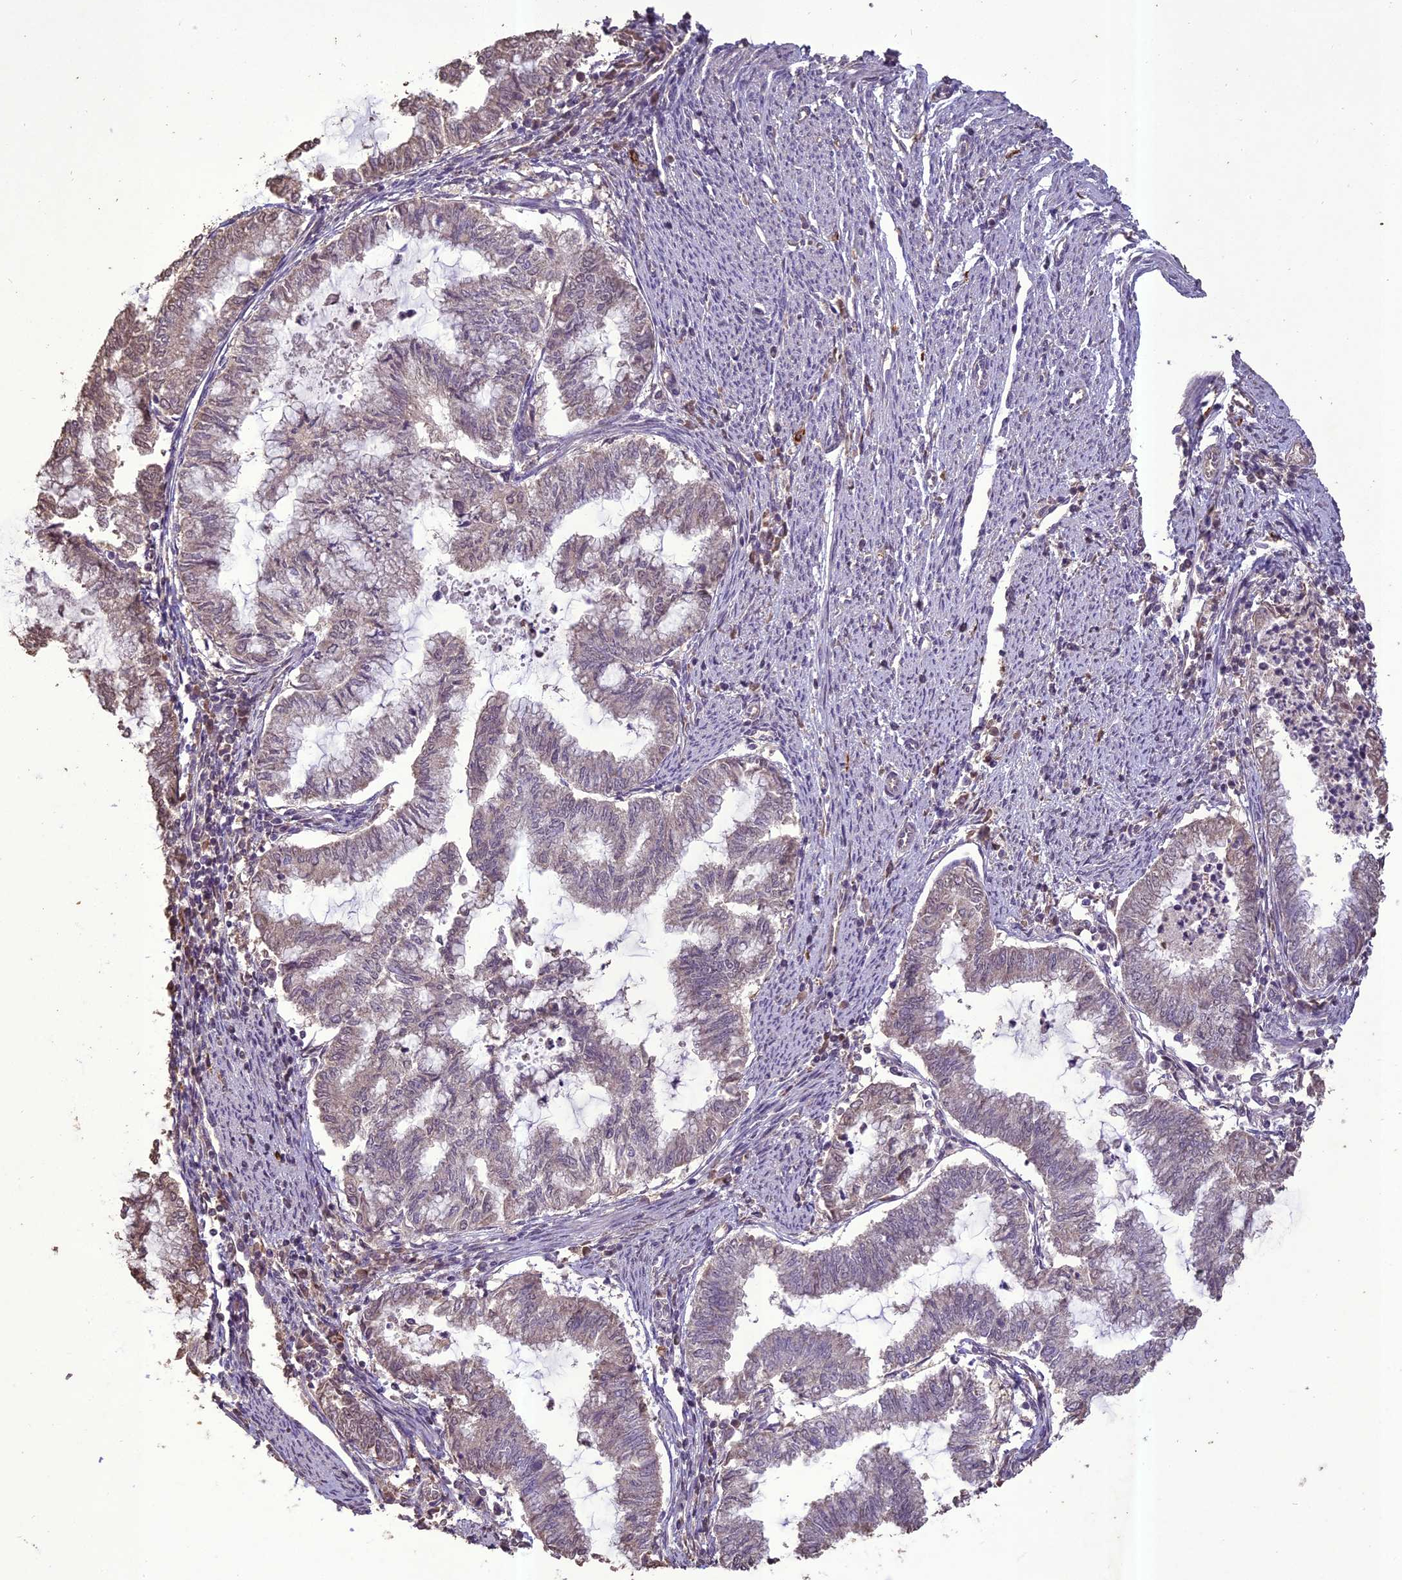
{"staining": {"intensity": "weak", "quantity": "<25%", "location": "cytoplasmic/membranous"}, "tissue": "endometrial cancer", "cell_type": "Tumor cells", "image_type": "cancer", "snomed": [{"axis": "morphology", "description": "Adenocarcinoma, NOS"}, {"axis": "topography", "description": "Endometrium"}], "caption": "IHC micrograph of human endometrial cancer stained for a protein (brown), which exhibits no positivity in tumor cells.", "gene": "TIGD7", "patient": {"sex": "female", "age": 79}}